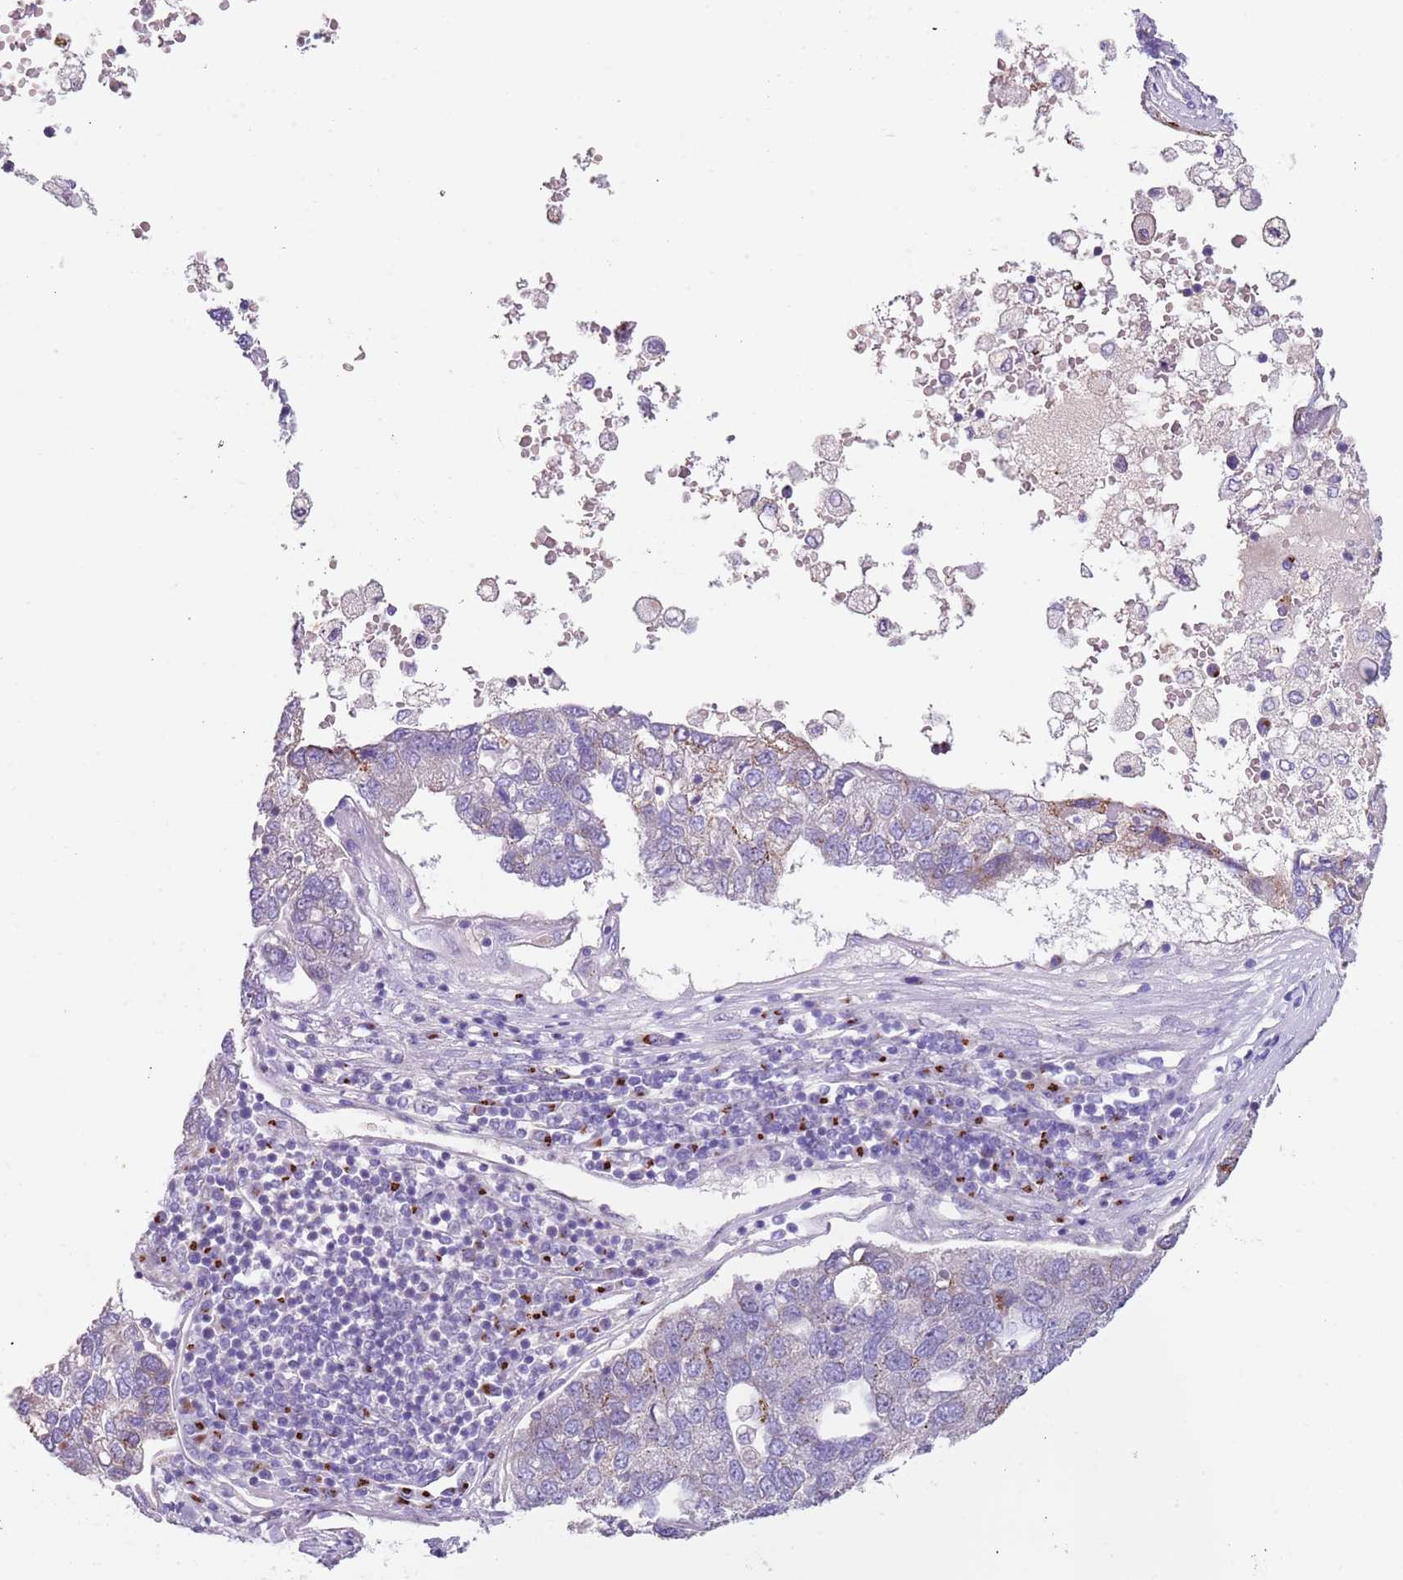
{"staining": {"intensity": "moderate", "quantity": "<25%", "location": "cytoplasmic/membranous"}, "tissue": "pancreatic cancer", "cell_type": "Tumor cells", "image_type": "cancer", "snomed": [{"axis": "morphology", "description": "Adenocarcinoma, NOS"}, {"axis": "topography", "description": "Pancreas"}], "caption": "Pancreatic adenocarcinoma tissue displays moderate cytoplasmic/membranous positivity in approximately <25% of tumor cells, visualized by immunohistochemistry. The staining was performed using DAB, with brown indicating positive protein expression. Nuclei are stained blue with hematoxylin.", "gene": "C2CD3", "patient": {"sex": "female", "age": 61}}